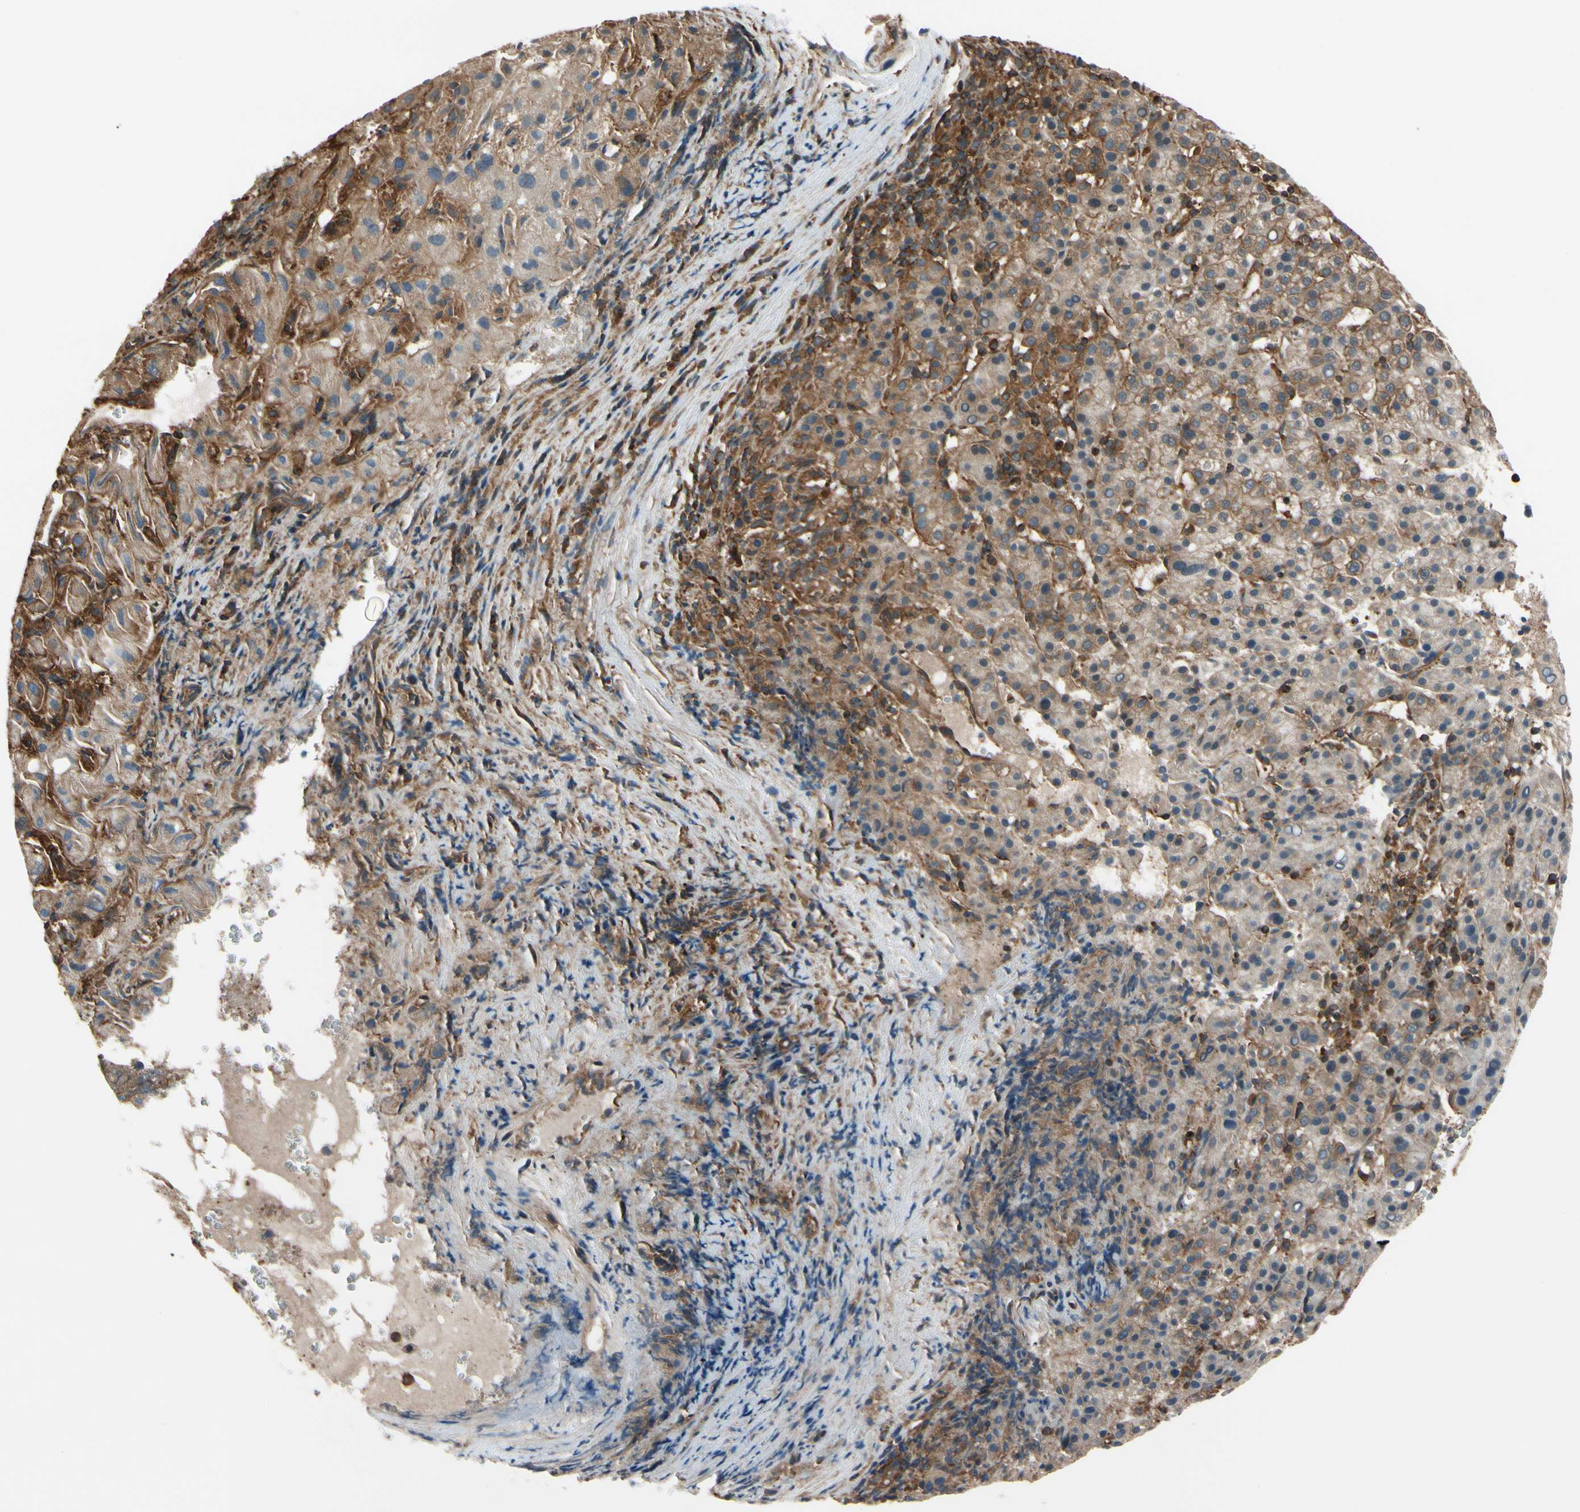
{"staining": {"intensity": "moderate", "quantity": "<25%", "location": "cytoplasmic/membranous"}, "tissue": "liver cancer", "cell_type": "Tumor cells", "image_type": "cancer", "snomed": [{"axis": "morphology", "description": "Carcinoma, Hepatocellular, NOS"}, {"axis": "topography", "description": "Liver"}], "caption": "Liver hepatocellular carcinoma stained with DAB (3,3'-diaminobenzidine) immunohistochemistry (IHC) demonstrates low levels of moderate cytoplasmic/membranous expression in about <25% of tumor cells.", "gene": "EPS15", "patient": {"sex": "female", "age": 58}}